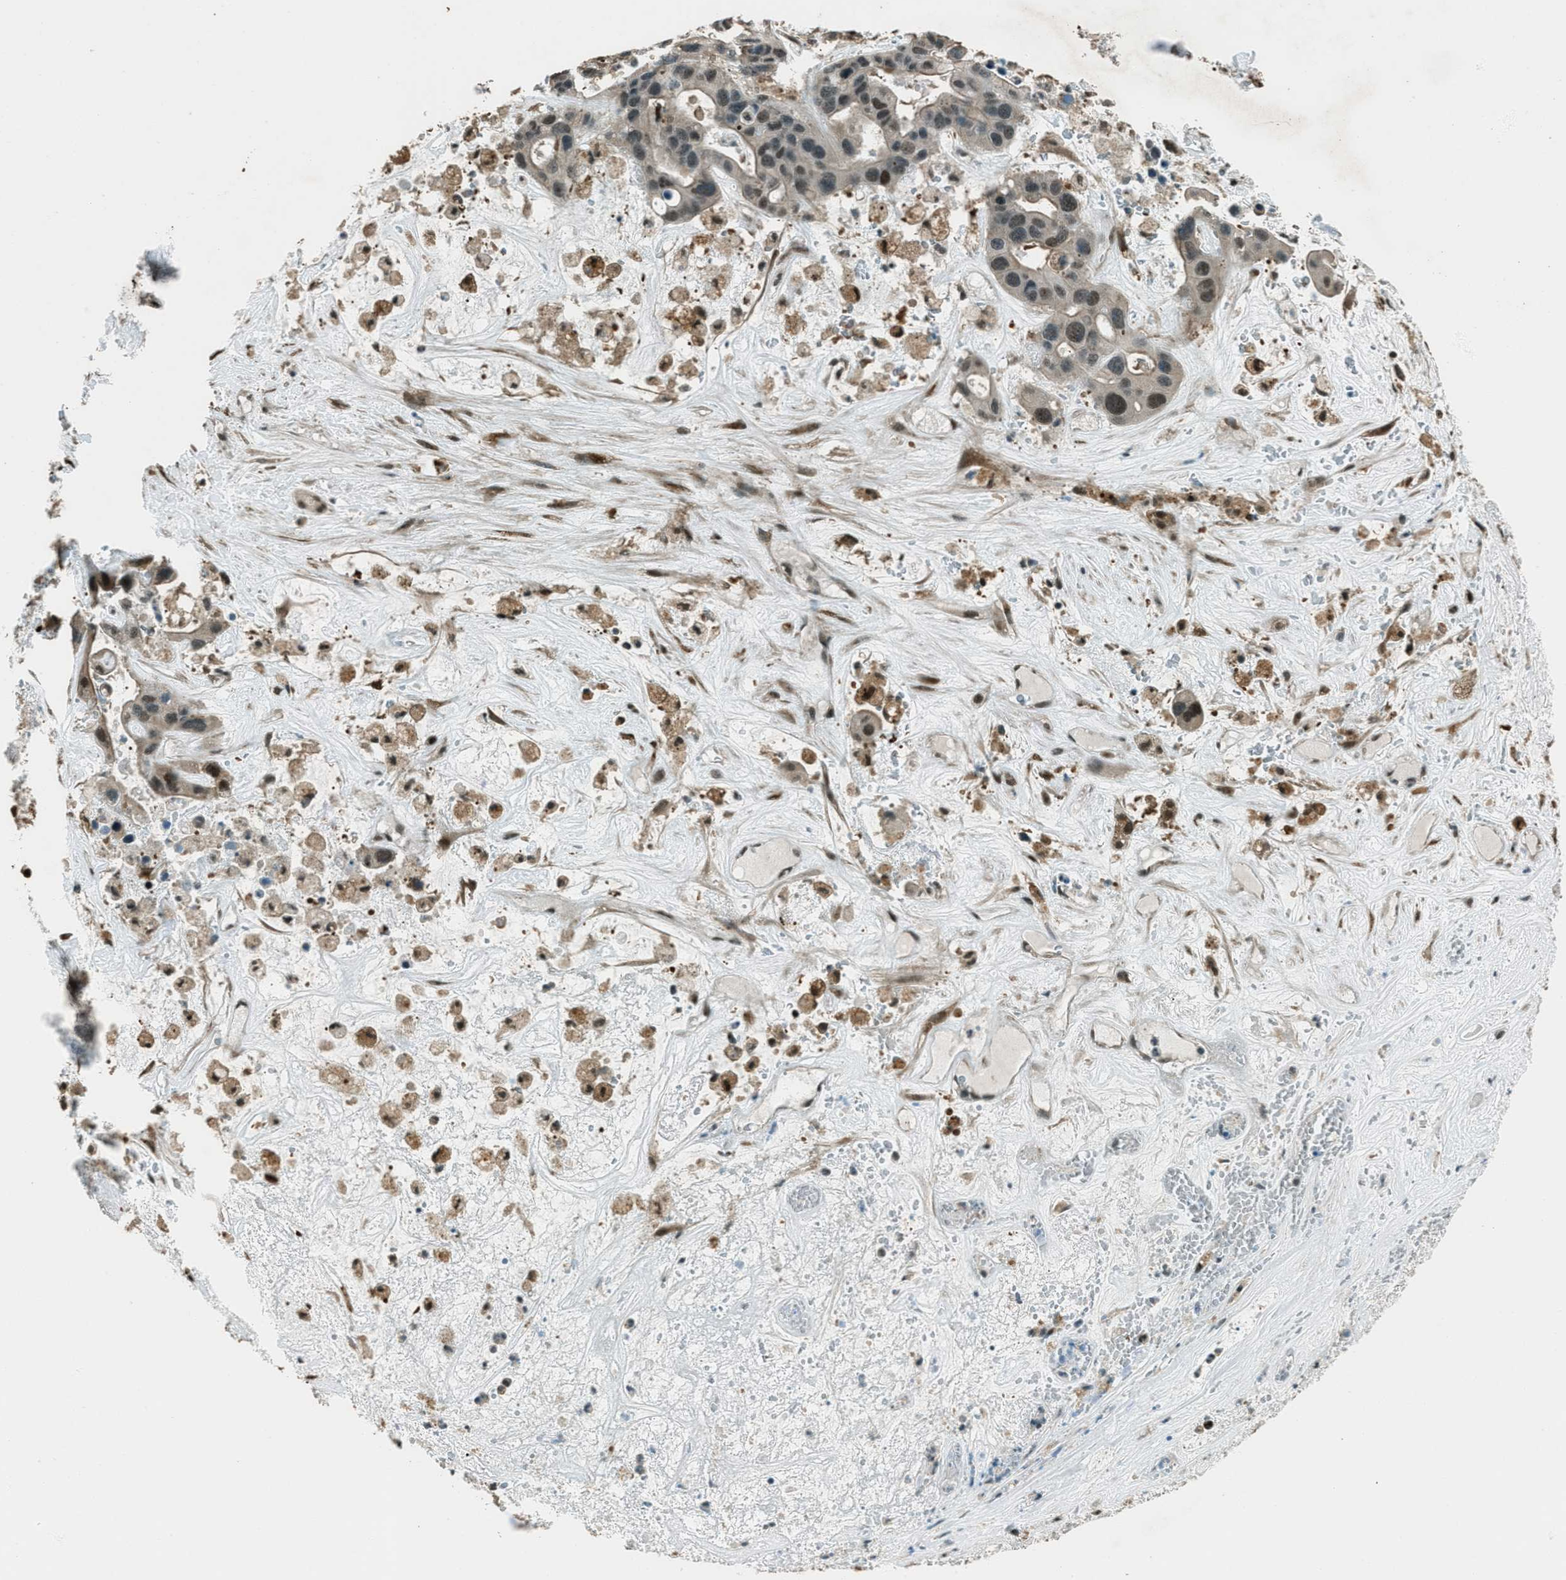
{"staining": {"intensity": "weak", "quantity": "25%-75%", "location": "cytoplasmic/membranous,nuclear"}, "tissue": "liver cancer", "cell_type": "Tumor cells", "image_type": "cancer", "snomed": [{"axis": "morphology", "description": "Cholangiocarcinoma"}, {"axis": "topography", "description": "Liver"}], "caption": "Protein expression analysis of liver cholangiocarcinoma reveals weak cytoplasmic/membranous and nuclear staining in about 25%-75% of tumor cells. The staining was performed using DAB (3,3'-diaminobenzidine) to visualize the protein expression in brown, while the nuclei were stained in blue with hematoxylin (Magnification: 20x).", "gene": "TARDBP", "patient": {"sex": "female", "age": 65}}